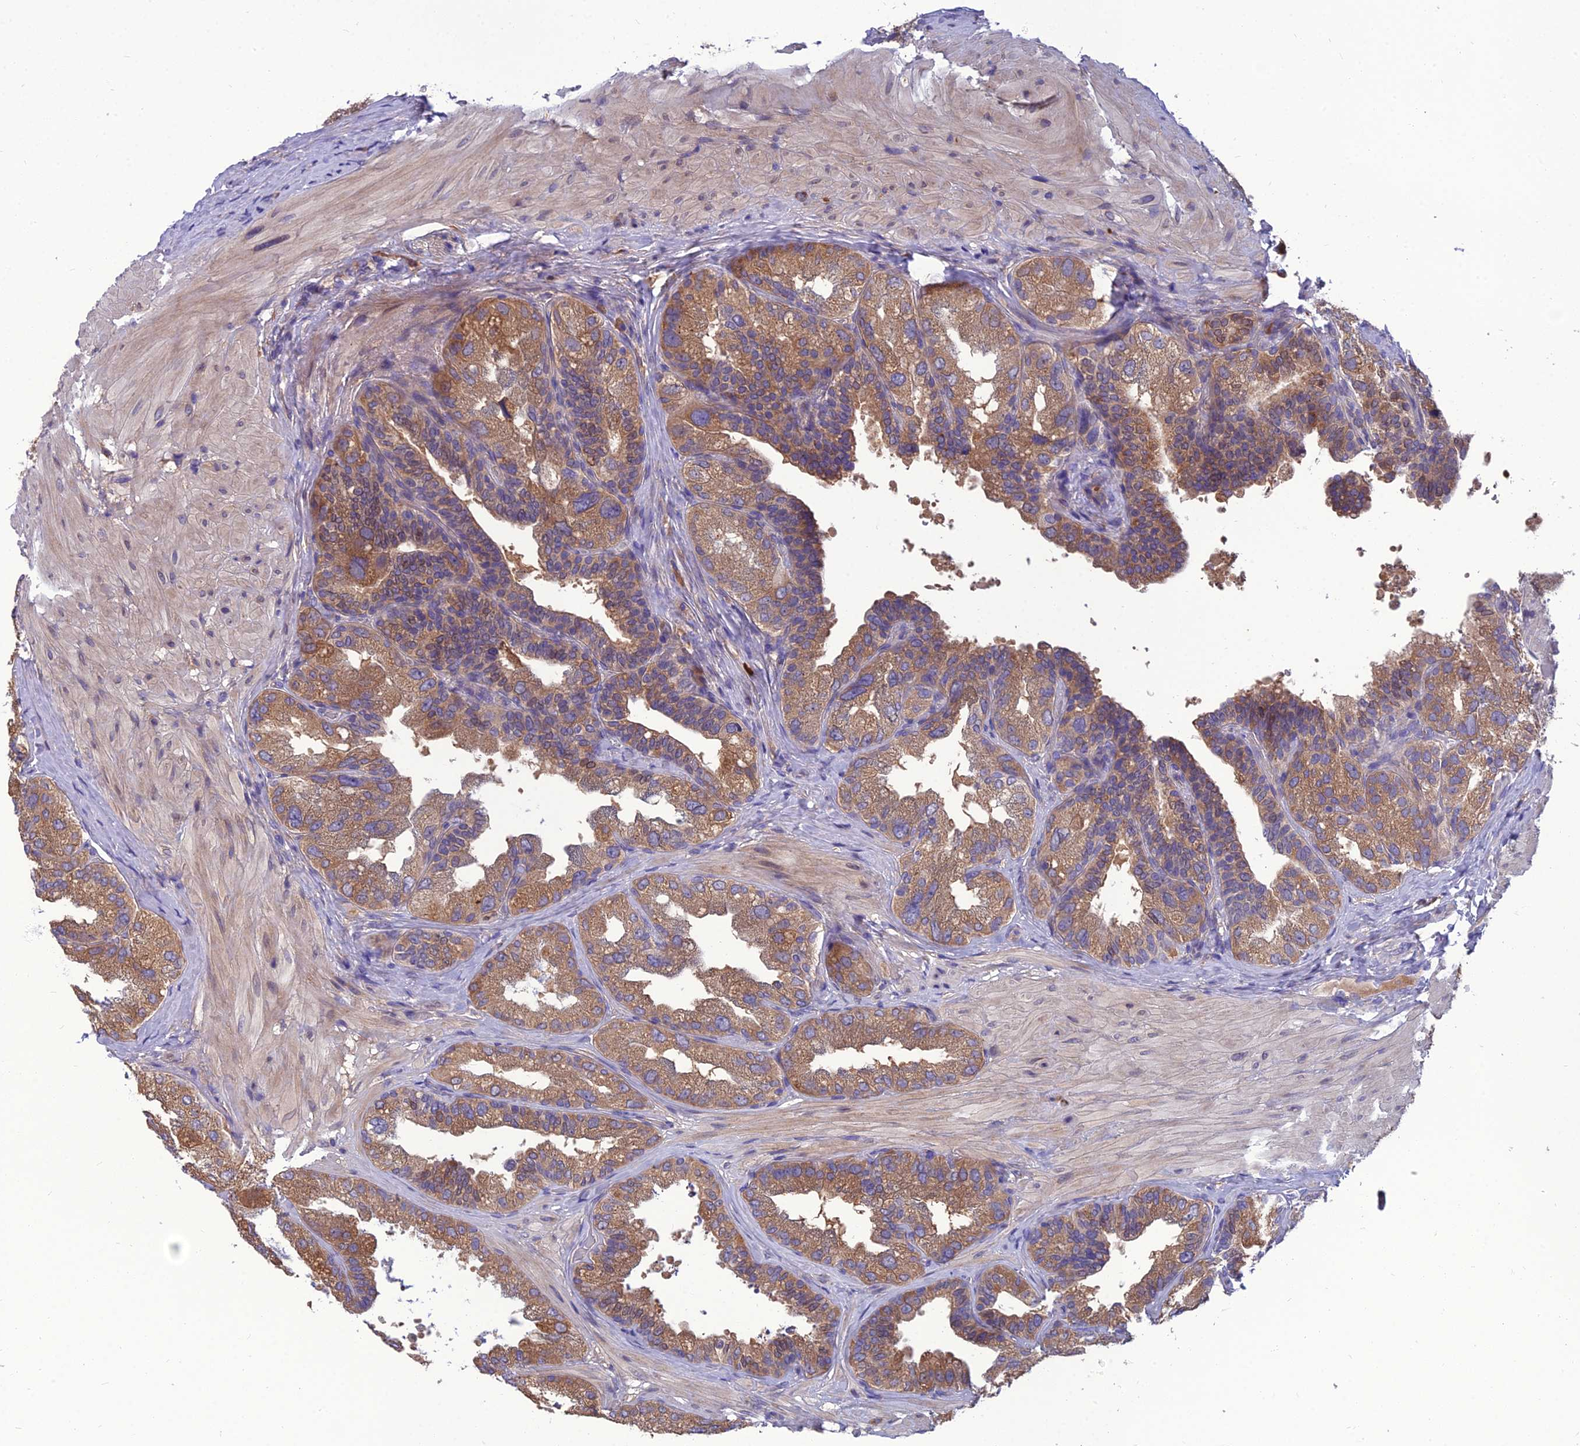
{"staining": {"intensity": "moderate", "quantity": ">75%", "location": "cytoplasmic/membranous"}, "tissue": "seminal vesicle", "cell_type": "Glandular cells", "image_type": "normal", "snomed": [{"axis": "morphology", "description": "Normal tissue, NOS"}, {"axis": "topography", "description": "Seminal veicle"}, {"axis": "topography", "description": "Peripheral nerve tissue"}], "caption": "A brown stain labels moderate cytoplasmic/membranous staining of a protein in glandular cells of unremarkable human seminal vesicle.", "gene": "UMAD1", "patient": {"sex": "male", "age": 63}}